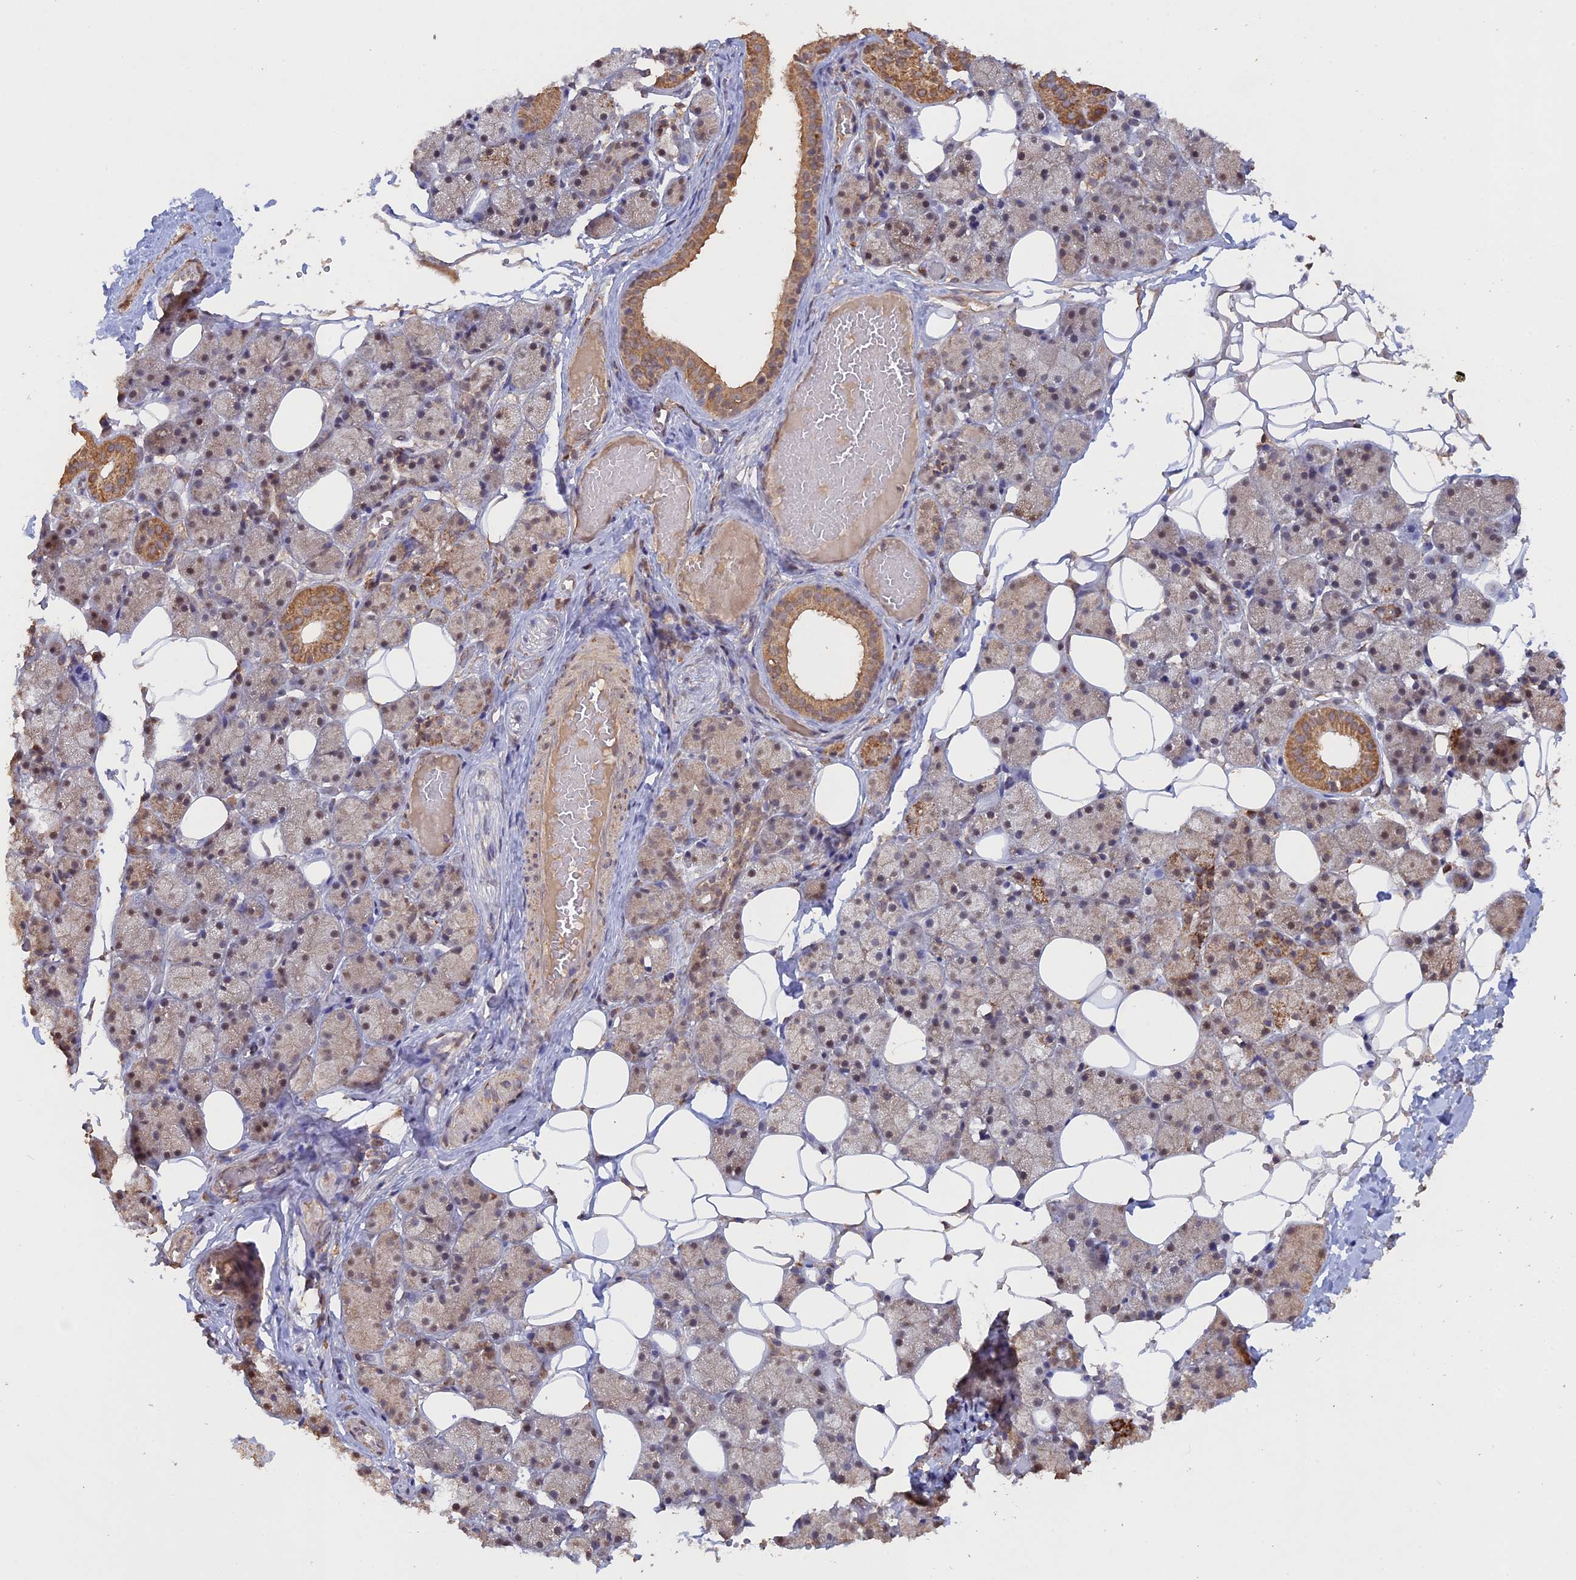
{"staining": {"intensity": "moderate", "quantity": "25%-75%", "location": "cytoplasmic/membranous"}, "tissue": "salivary gland", "cell_type": "Glandular cells", "image_type": "normal", "snomed": [{"axis": "morphology", "description": "Normal tissue, NOS"}, {"axis": "topography", "description": "Salivary gland"}], "caption": "Unremarkable salivary gland was stained to show a protein in brown. There is medium levels of moderate cytoplasmic/membranous staining in approximately 25%-75% of glandular cells.", "gene": "FAM210B", "patient": {"sex": "female", "age": 33}}